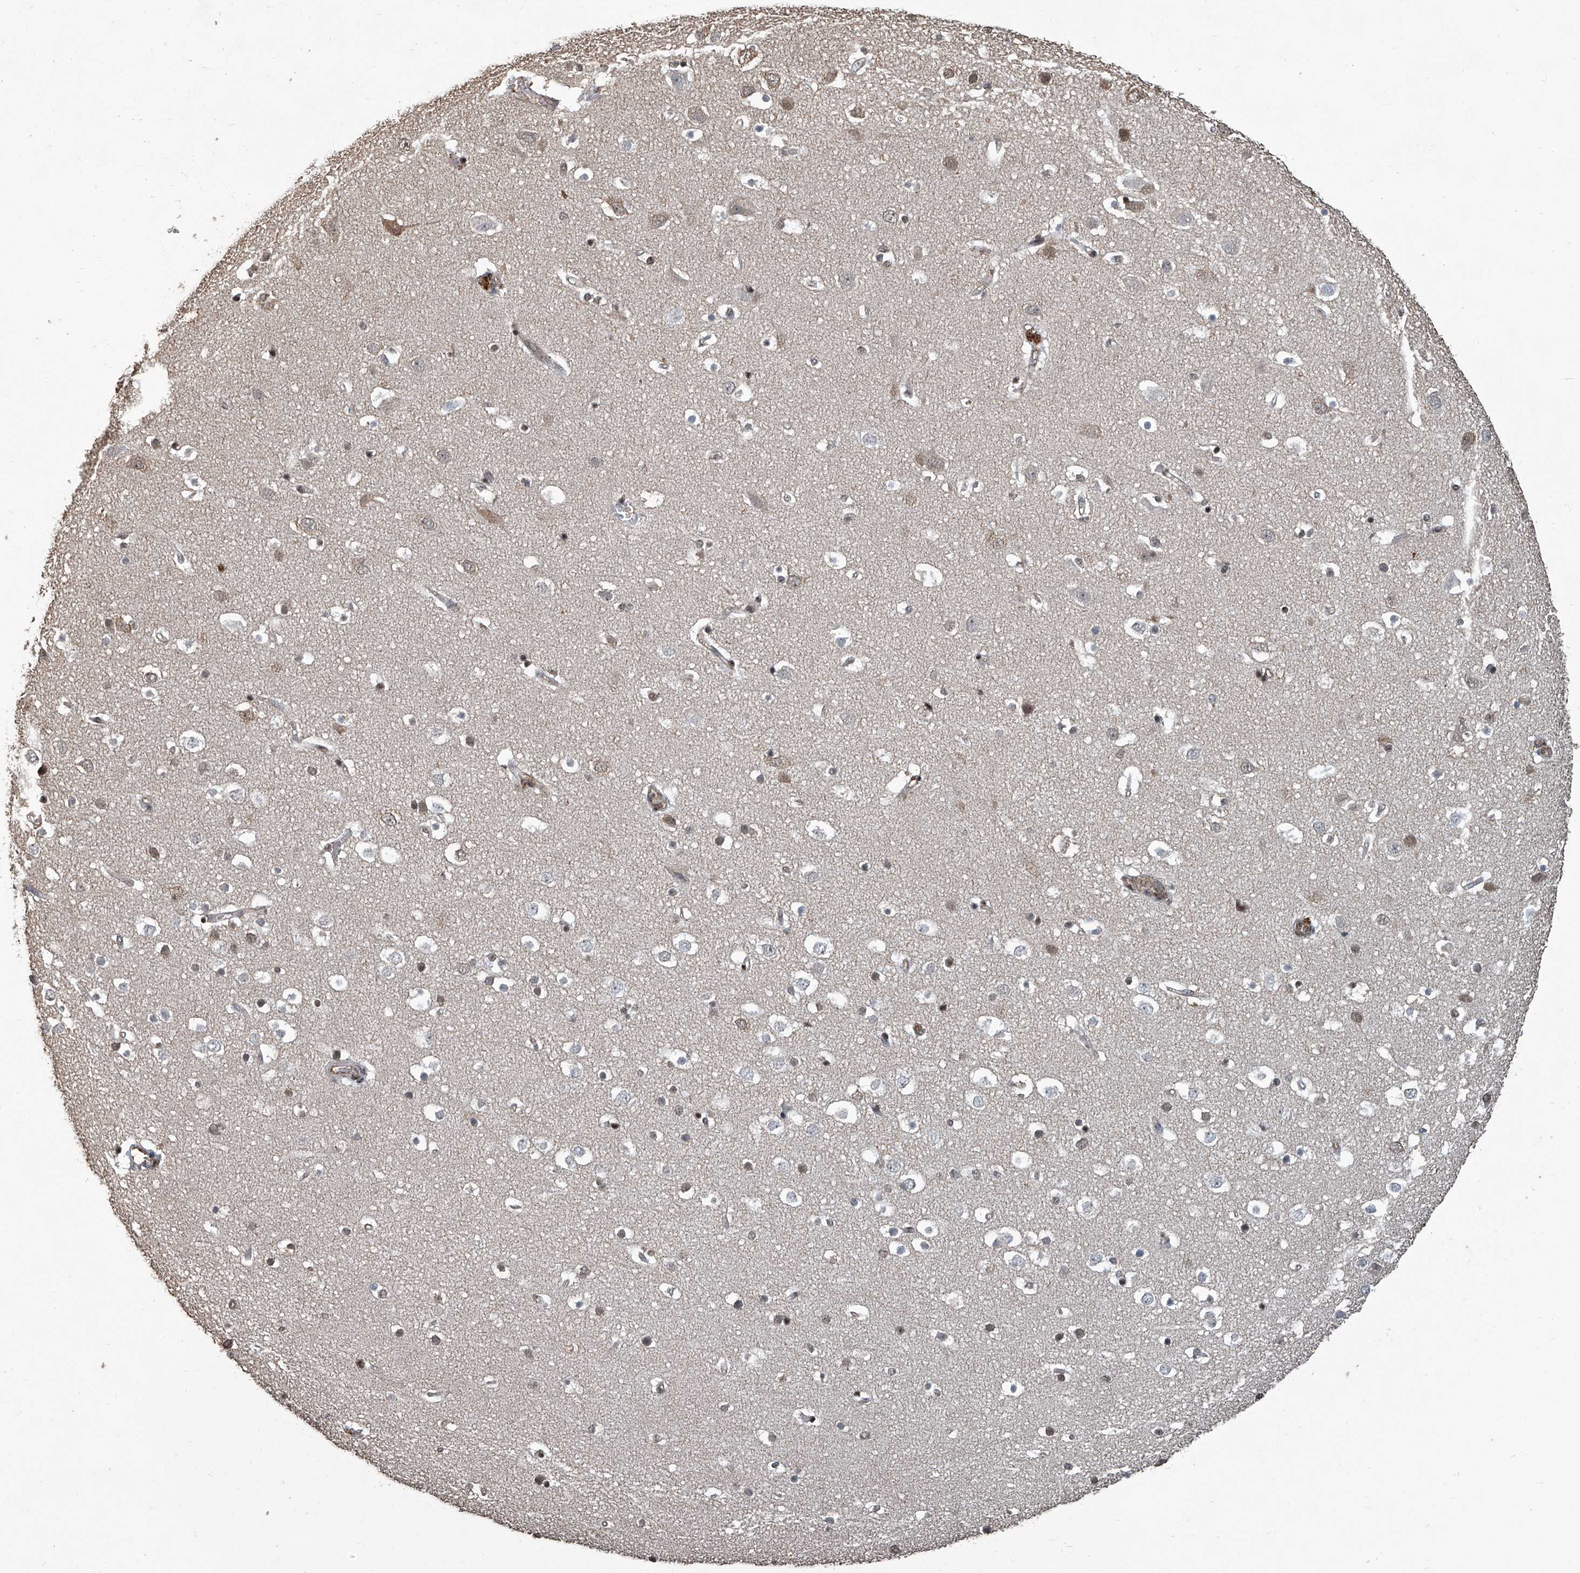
{"staining": {"intensity": "moderate", "quantity": "25%-75%", "location": "cytoplasmic/membranous"}, "tissue": "cerebral cortex", "cell_type": "Endothelial cells", "image_type": "normal", "snomed": [{"axis": "morphology", "description": "Normal tissue, NOS"}, {"axis": "topography", "description": "Cerebral cortex"}], "caption": "Immunohistochemistry of unremarkable human cerebral cortex exhibits medium levels of moderate cytoplasmic/membranous positivity in about 25%-75% of endothelial cells. (Stains: DAB in brown, nuclei in blue, Microscopy: brightfield microscopy at high magnification).", "gene": "GPR132", "patient": {"sex": "male", "age": 54}}